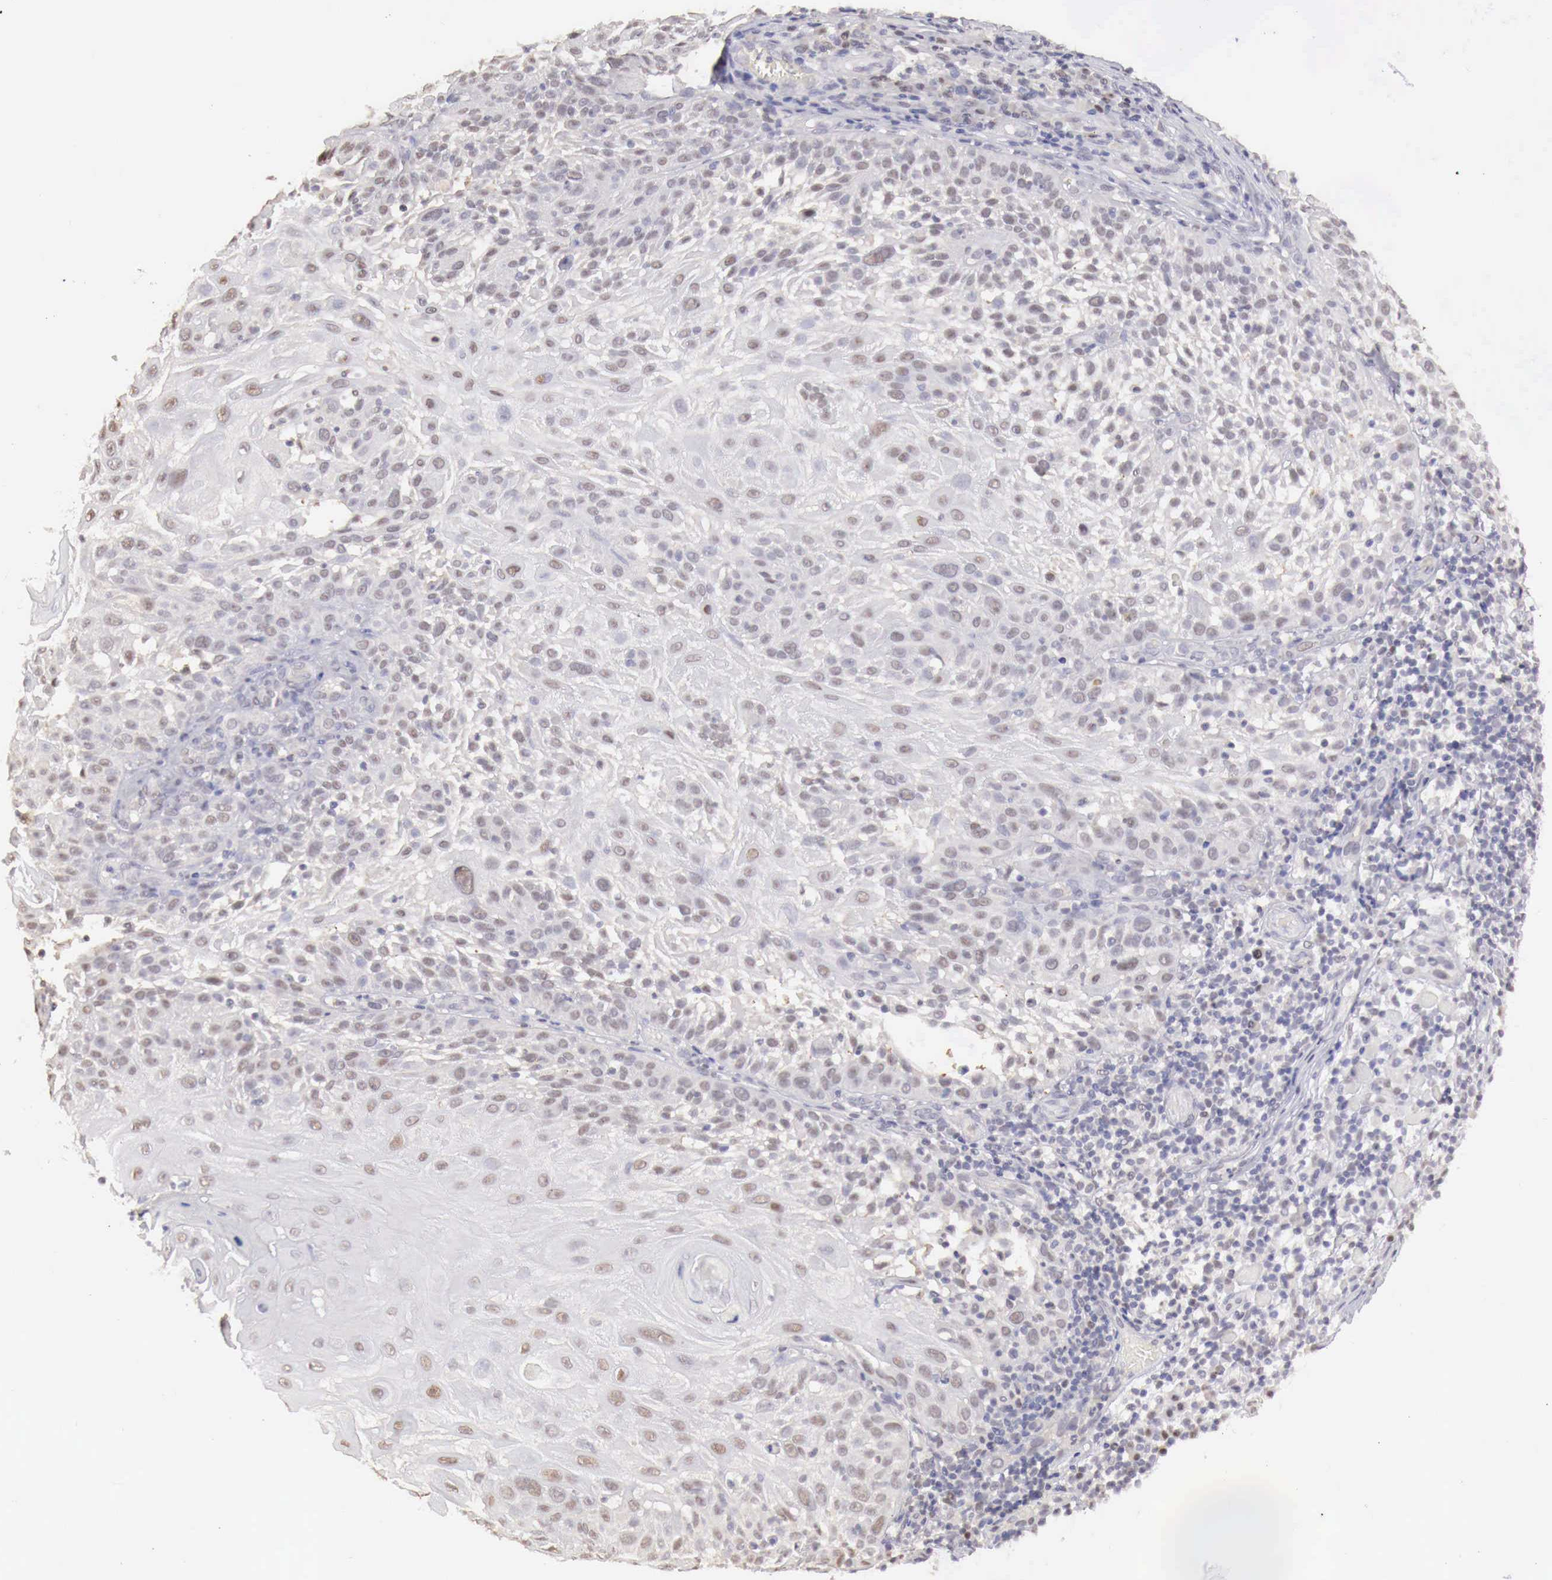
{"staining": {"intensity": "weak", "quantity": "<25%", "location": "nuclear"}, "tissue": "skin cancer", "cell_type": "Tumor cells", "image_type": "cancer", "snomed": [{"axis": "morphology", "description": "Squamous cell carcinoma, NOS"}, {"axis": "topography", "description": "Skin"}], "caption": "This is a photomicrograph of immunohistochemistry (IHC) staining of squamous cell carcinoma (skin), which shows no staining in tumor cells.", "gene": "UBA1", "patient": {"sex": "female", "age": 89}}